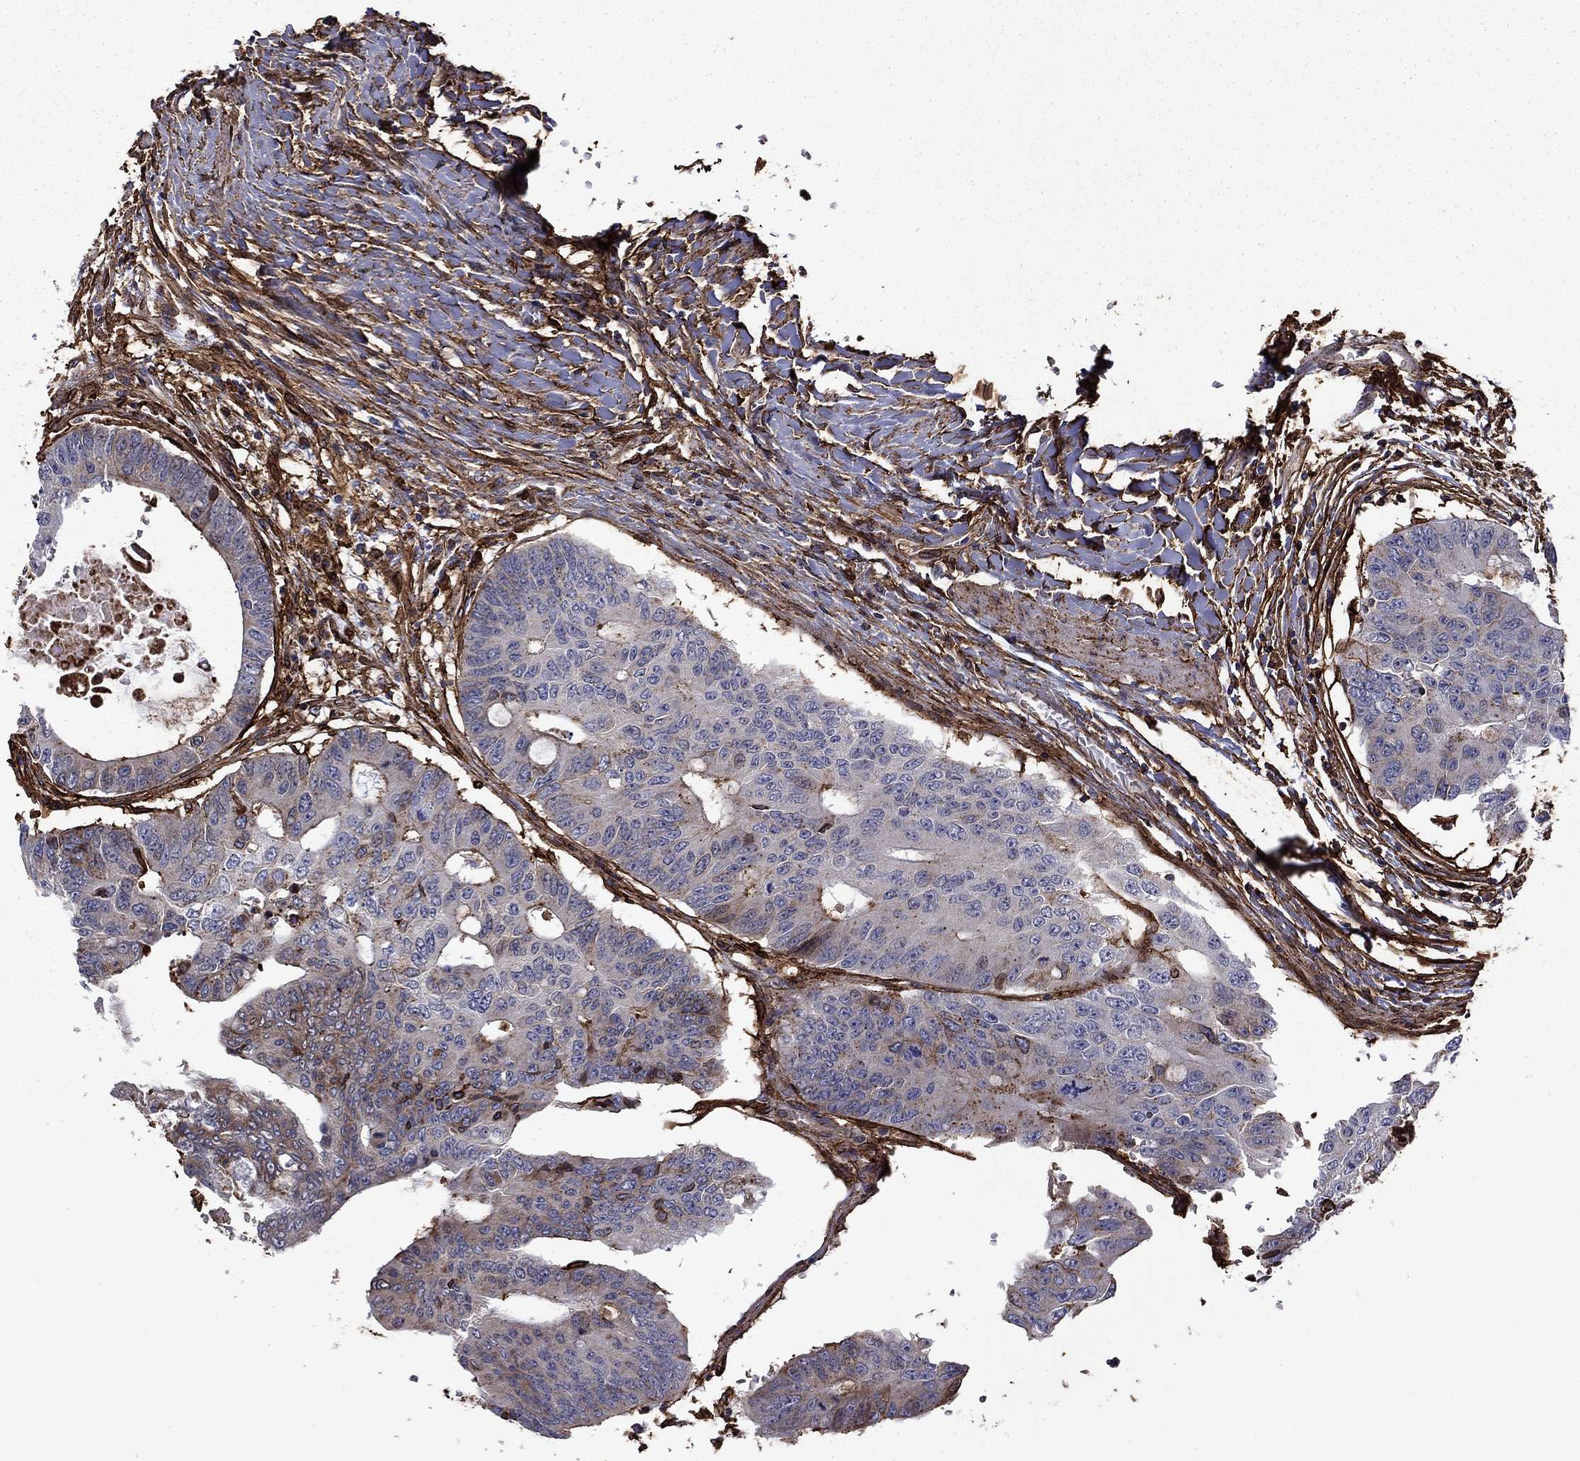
{"staining": {"intensity": "negative", "quantity": "none", "location": "none"}, "tissue": "colorectal cancer", "cell_type": "Tumor cells", "image_type": "cancer", "snomed": [{"axis": "morphology", "description": "Adenocarcinoma, NOS"}, {"axis": "topography", "description": "Rectum"}], "caption": "An image of colorectal cancer stained for a protein reveals no brown staining in tumor cells.", "gene": "PLAU", "patient": {"sex": "male", "age": 59}}